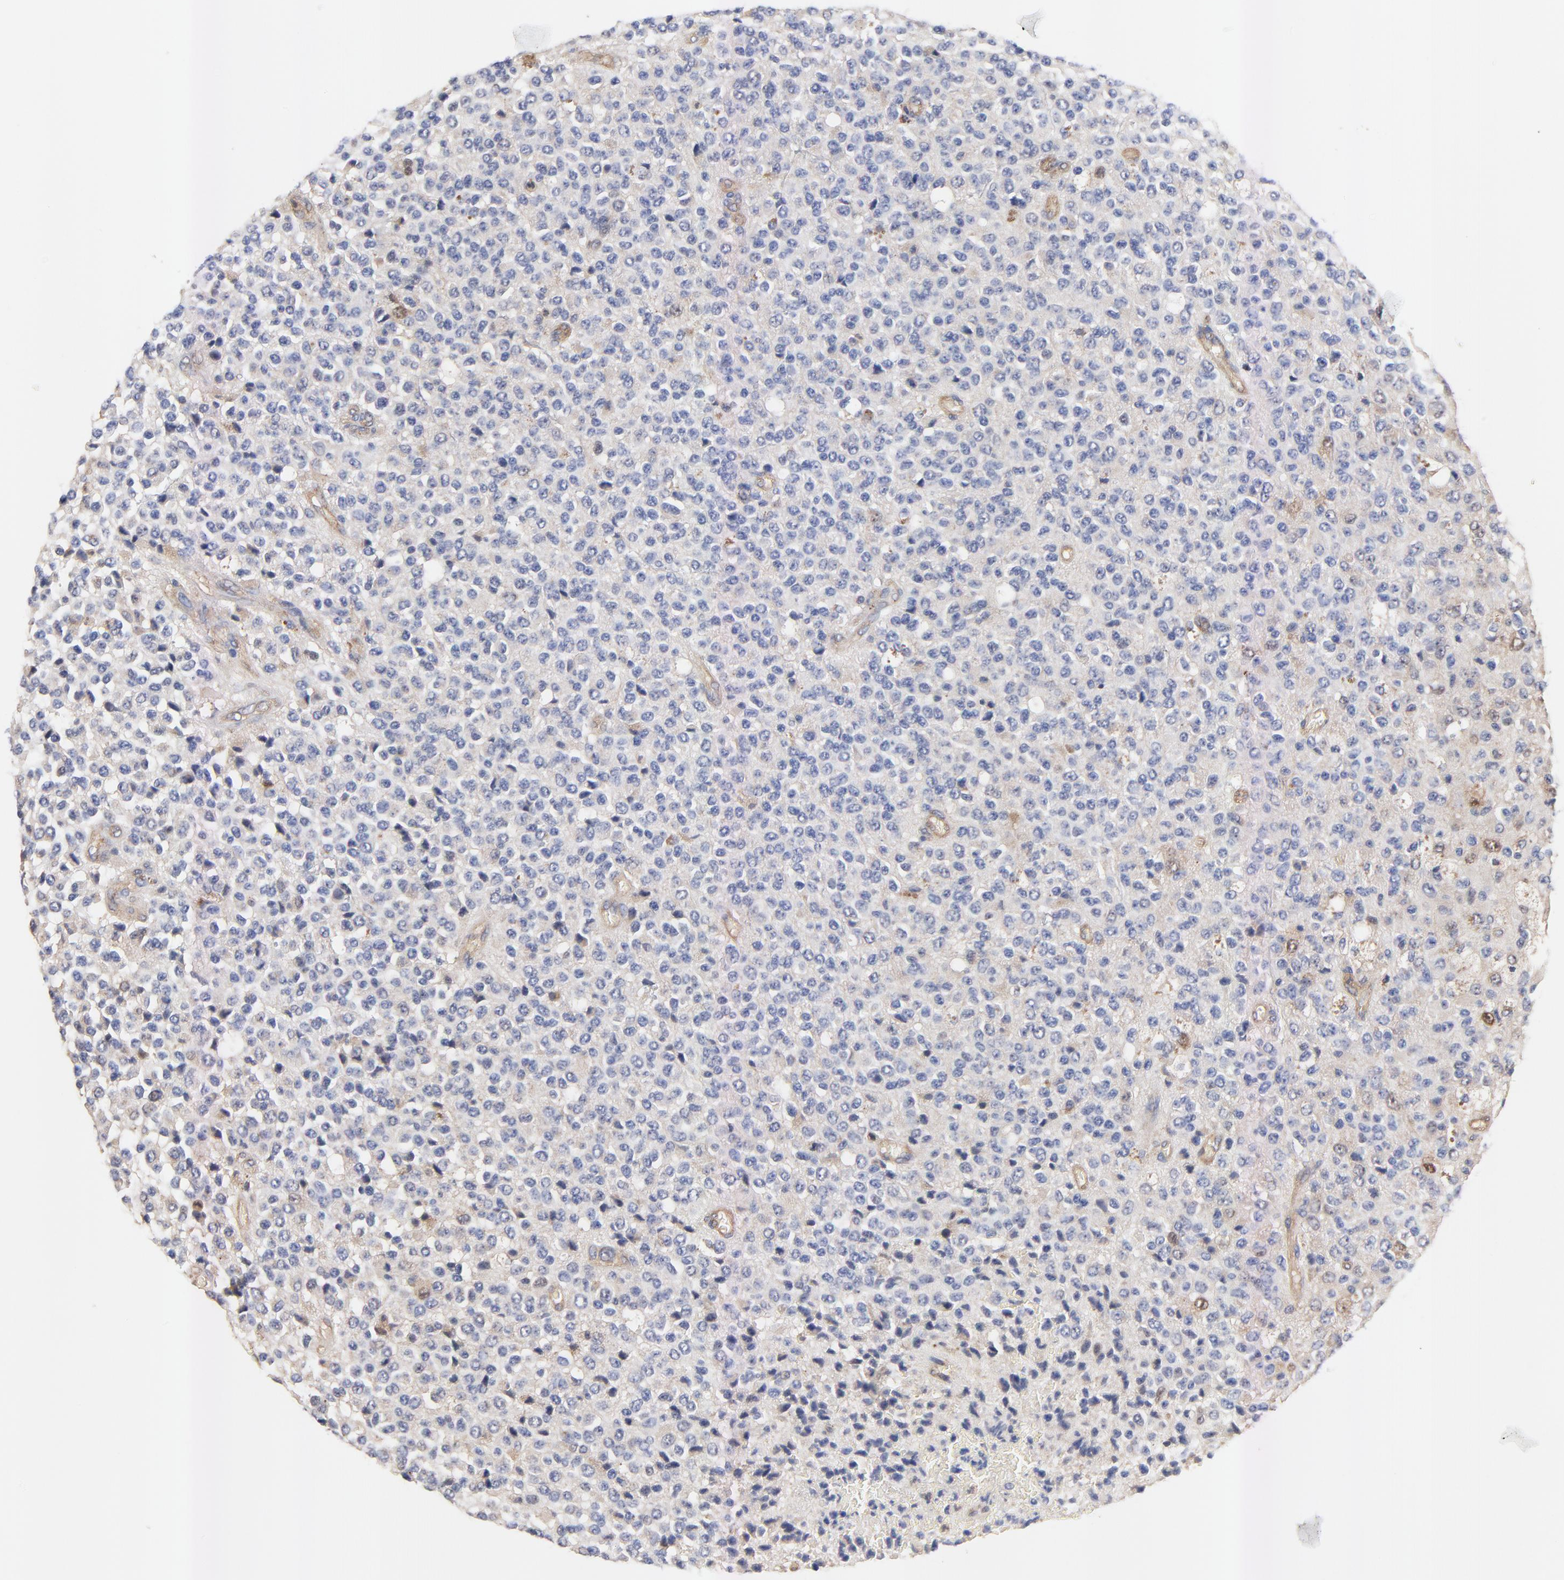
{"staining": {"intensity": "weak", "quantity": ">75%", "location": "cytoplasmic/membranous"}, "tissue": "glioma", "cell_type": "Tumor cells", "image_type": "cancer", "snomed": [{"axis": "morphology", "description": "Glioma, malignant, High grade"}, {"axis": "topography", "description": "pancreas cauda"}], "caption": "This is a histology image of IHC staining of malignant glioma (high-grade), which shows weak staining in the cytoplasmic/membranous of tumor cells.", "gene": "FBXL2", "patient": {"sex": "male", "age": 60}}